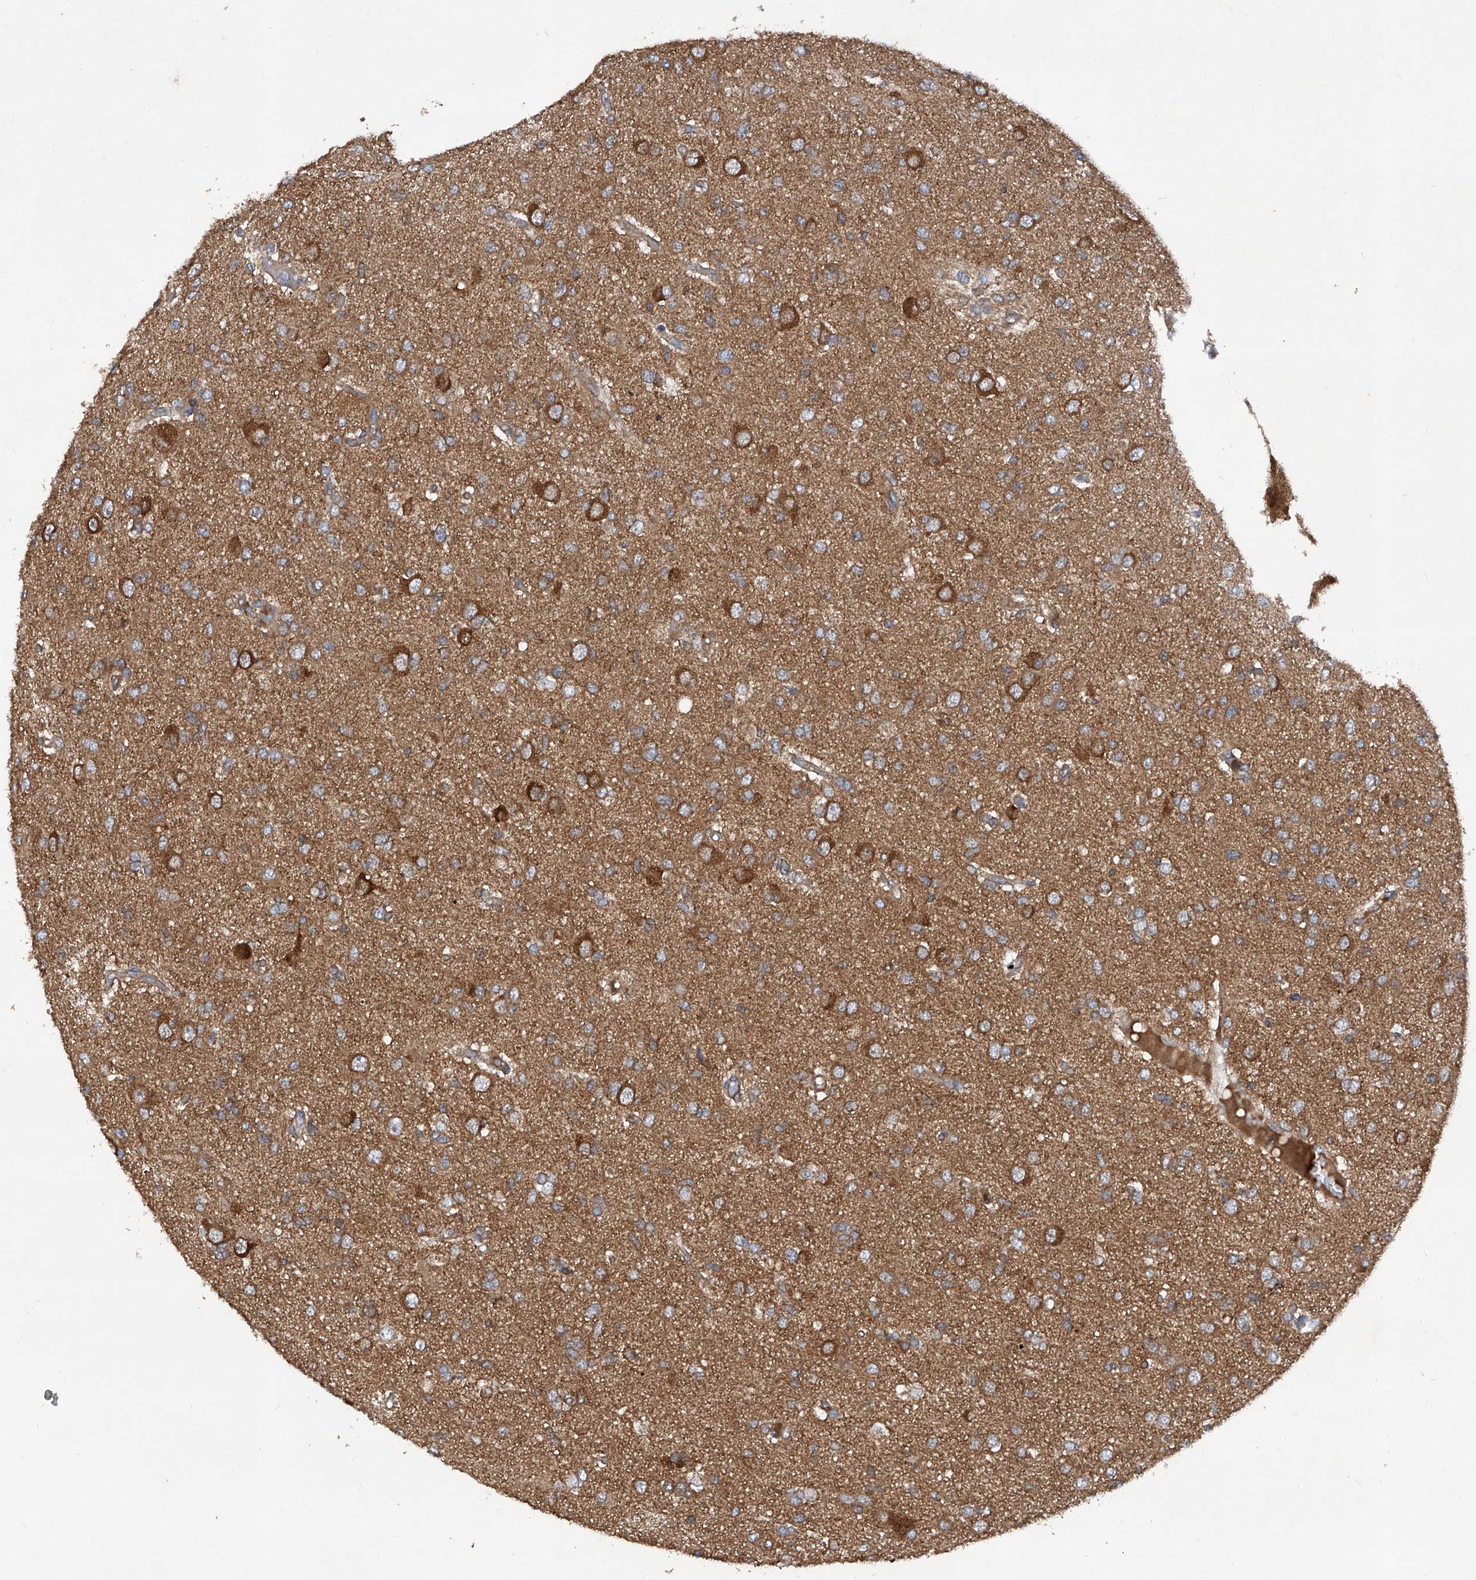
{"staining": {"intensity": "moderate", "quantity": "25%-75%", "location": "cytoplasmic/membranous"}, "tissue": "glioma", "cell_type": "Tumor cells", "image_type": "cancer", "snomed": [{"axis": "morphology", "description": "Glioma, malignant, High grade"}, {"axis": "topography", "description": "Brain"}], "caption": "Immunohistochemical staining of glioma reveals moderate cytoplasmic/membranous protein staining in about 25%-75% of tumor cells.", "gene": "SMAP1", "patient": {"sex": "female", "age": 59}}